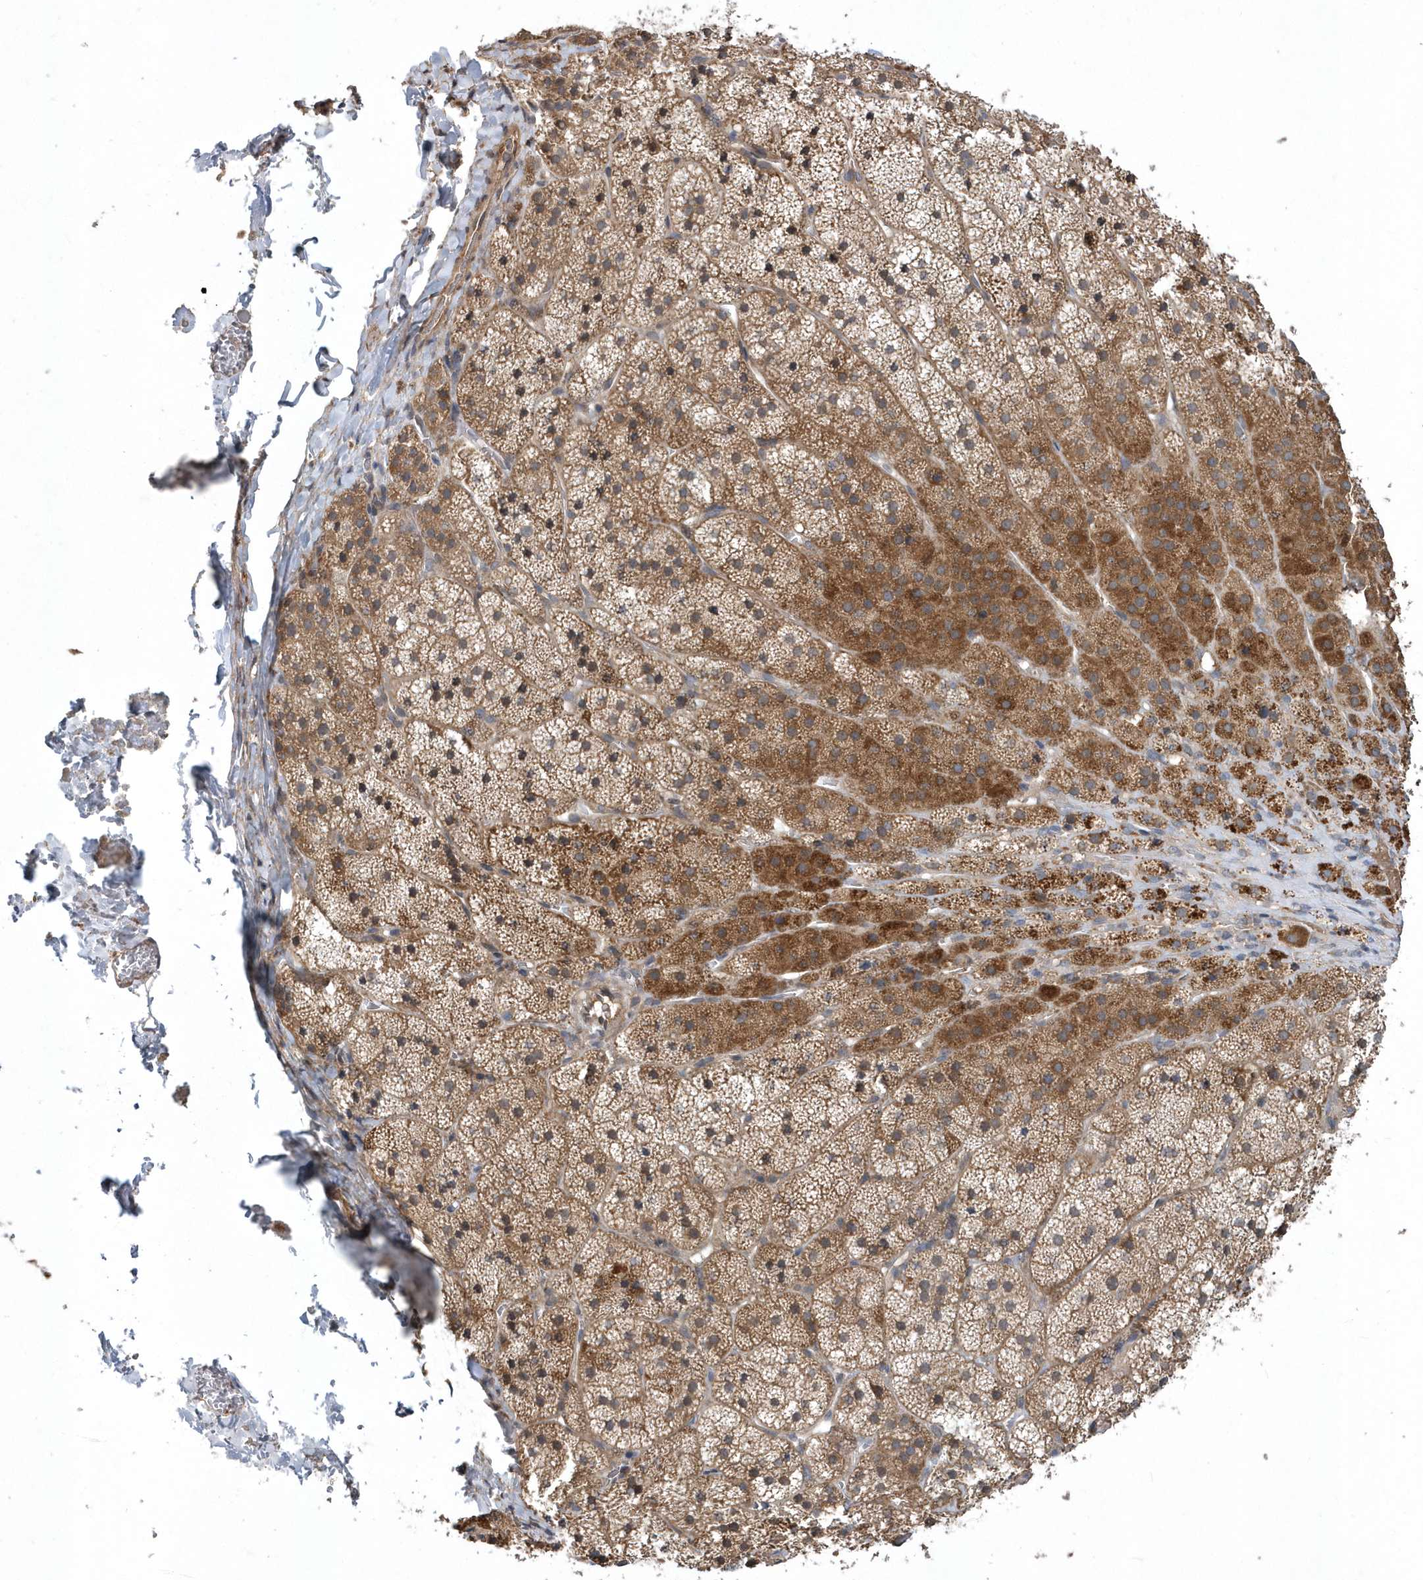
{"staining": {"intensity": "strong", "quantity": "25%-75%", "location": "cytoplasmic/membranous"}, "tissue": "adrenal gland", "cell_type": "Glandular cells", "image_type": "normal", "snomed": [{"axis": "morphology", "description": "Normal tissue, NOS"}, {"axis": "topography", "description": "Adrenal gland"}], "caption": "Unremarkable adrenal gland demonstrates strong cytoplasmic/membranous expression in approximately 25%-75% of glandular cells.", "gene": "HMGCS1", "patient": {"sex": "female", "age": 44}}